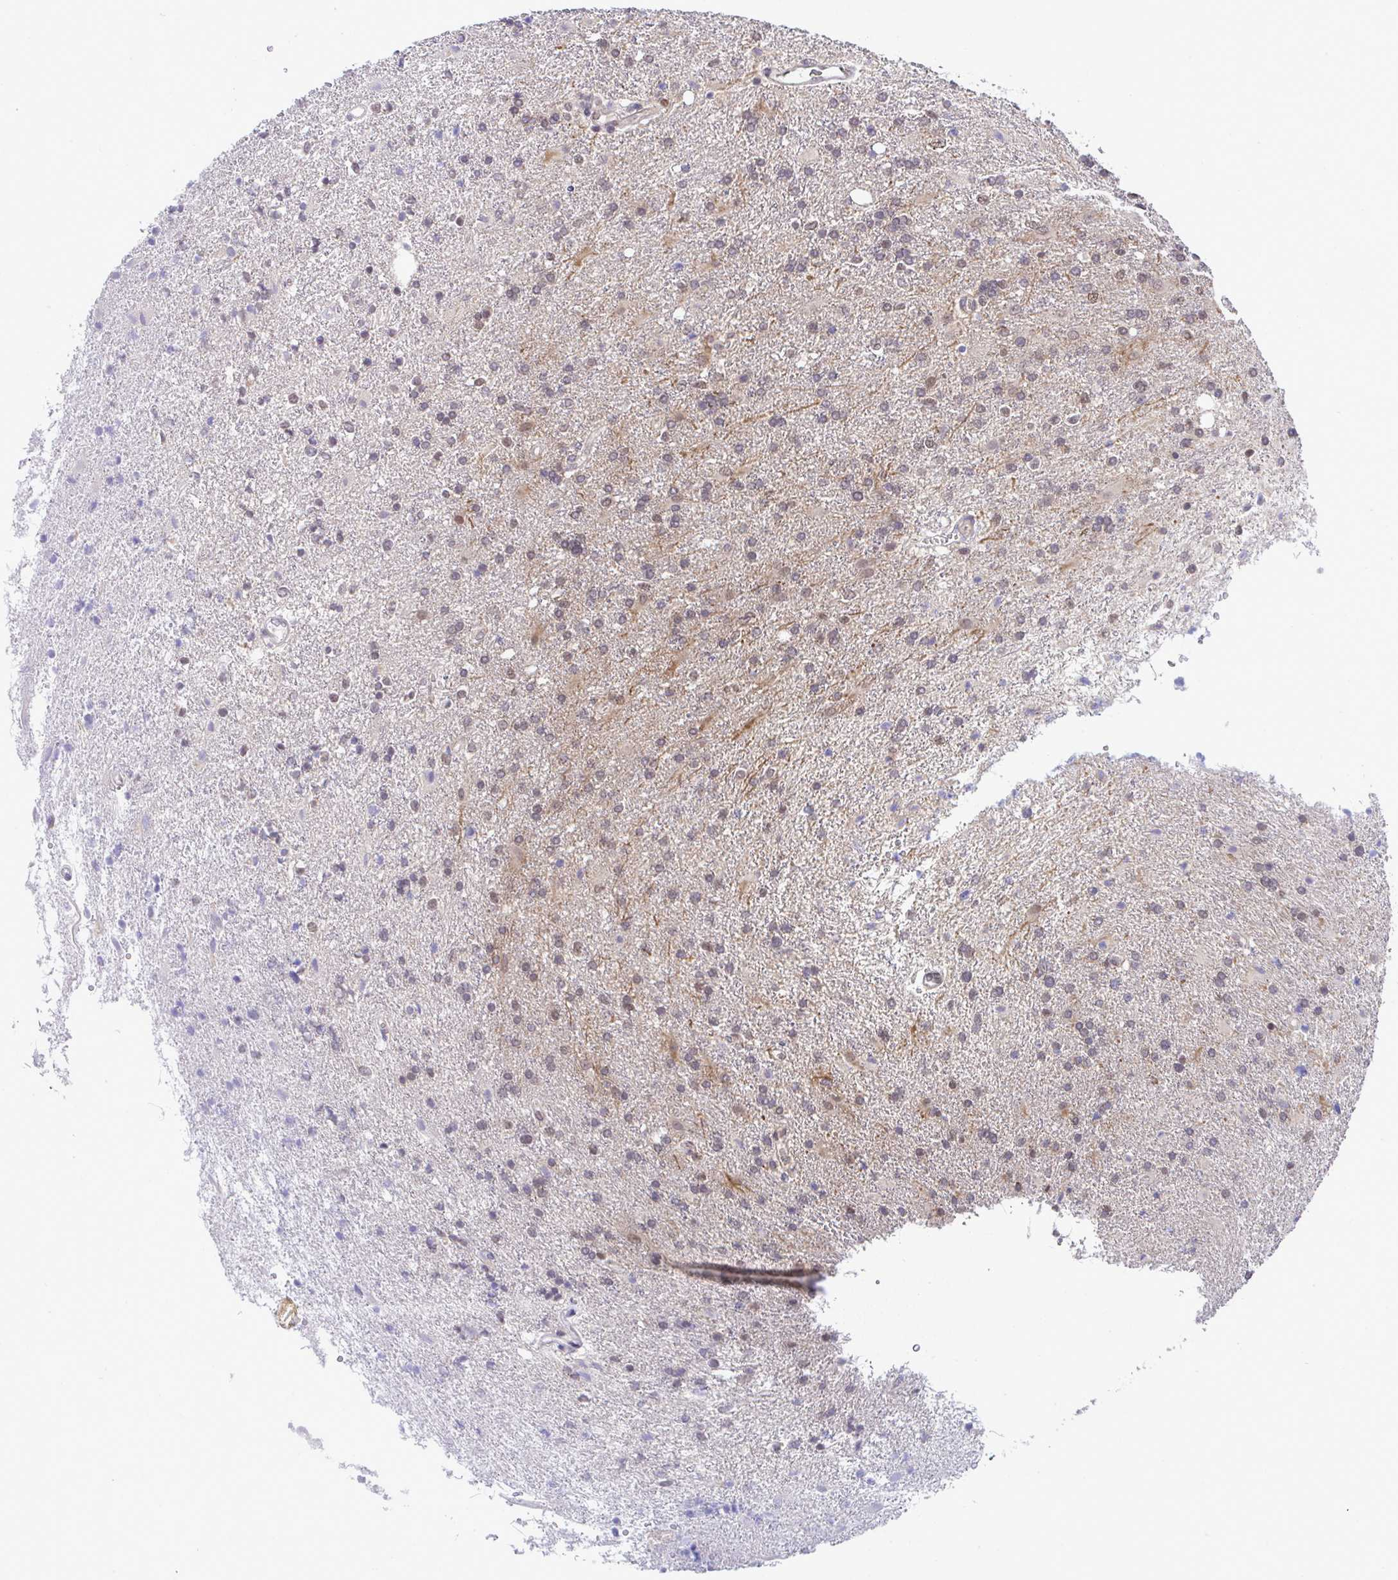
{"staining": {"intensity": "weak", "quantity": "25%-75%", "location": "nuclear"}, "tissue": "glioma", "cell_type": "Tumor cells", "image_type": "cancer", "snomed": [{"axis": "morphology", "description": "Glioma, malignant, High grade"}, {"axis": "topography", "description": "Brain"}], "caption": "High-magnification brightfield microscopy of malignant glioma (high-grade) stained with DAB (brown) and counterstained with hematoxylin (blue). tumor cells exhibit weak nuclear expression is present in approximately25%-75% of cells. The protein is stained brown, and the nuclei are stained in blue (DAB IHC with brightfield microscopy, high magnification).", "gene": "C9orf64", "patient": {"sex": "male", "age": 56}}